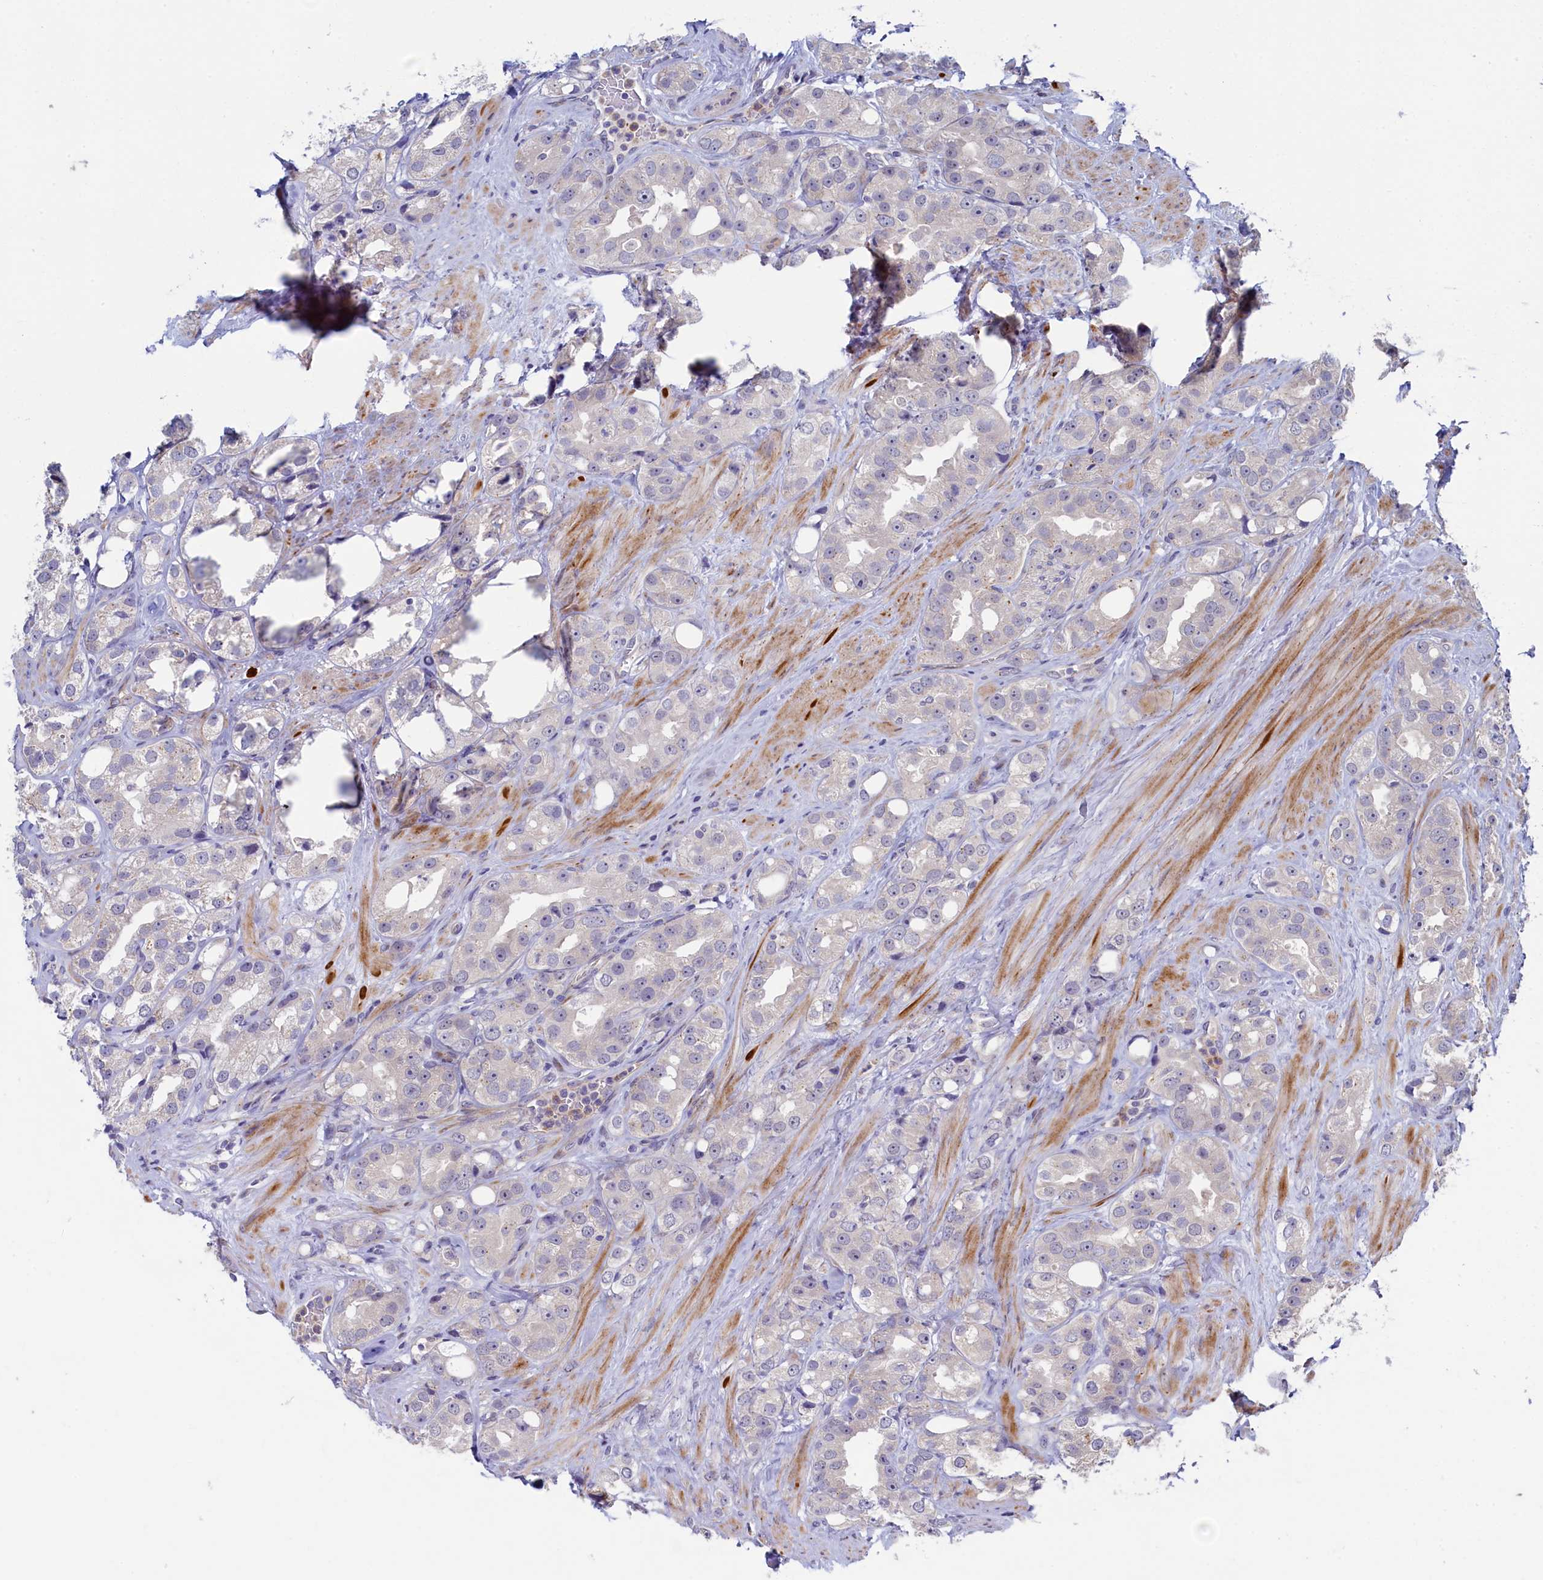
{"staining": {"intensity": "negative", "quantity": "none", "location": "none"}, "tissue": "prostate cancer", "cell_type": "Tumor cells", "image_type": "cancer", "snomed": [{"axis": "morphology", "description": "Adenocarcinoma, NOS"}, {"axis": "topography", "description": "Prostate"}], "caption": "Histopathology image shows no significant protein positivity in tumor cells of adenocarcinoma (prostate). (DAB (3,3'-diaminobenzidine) immunohistochemistry (IHC) with hematoxylin counter stain).", "gene": "PIK3C3", "patient": {"sex": "male", "age": 79}}